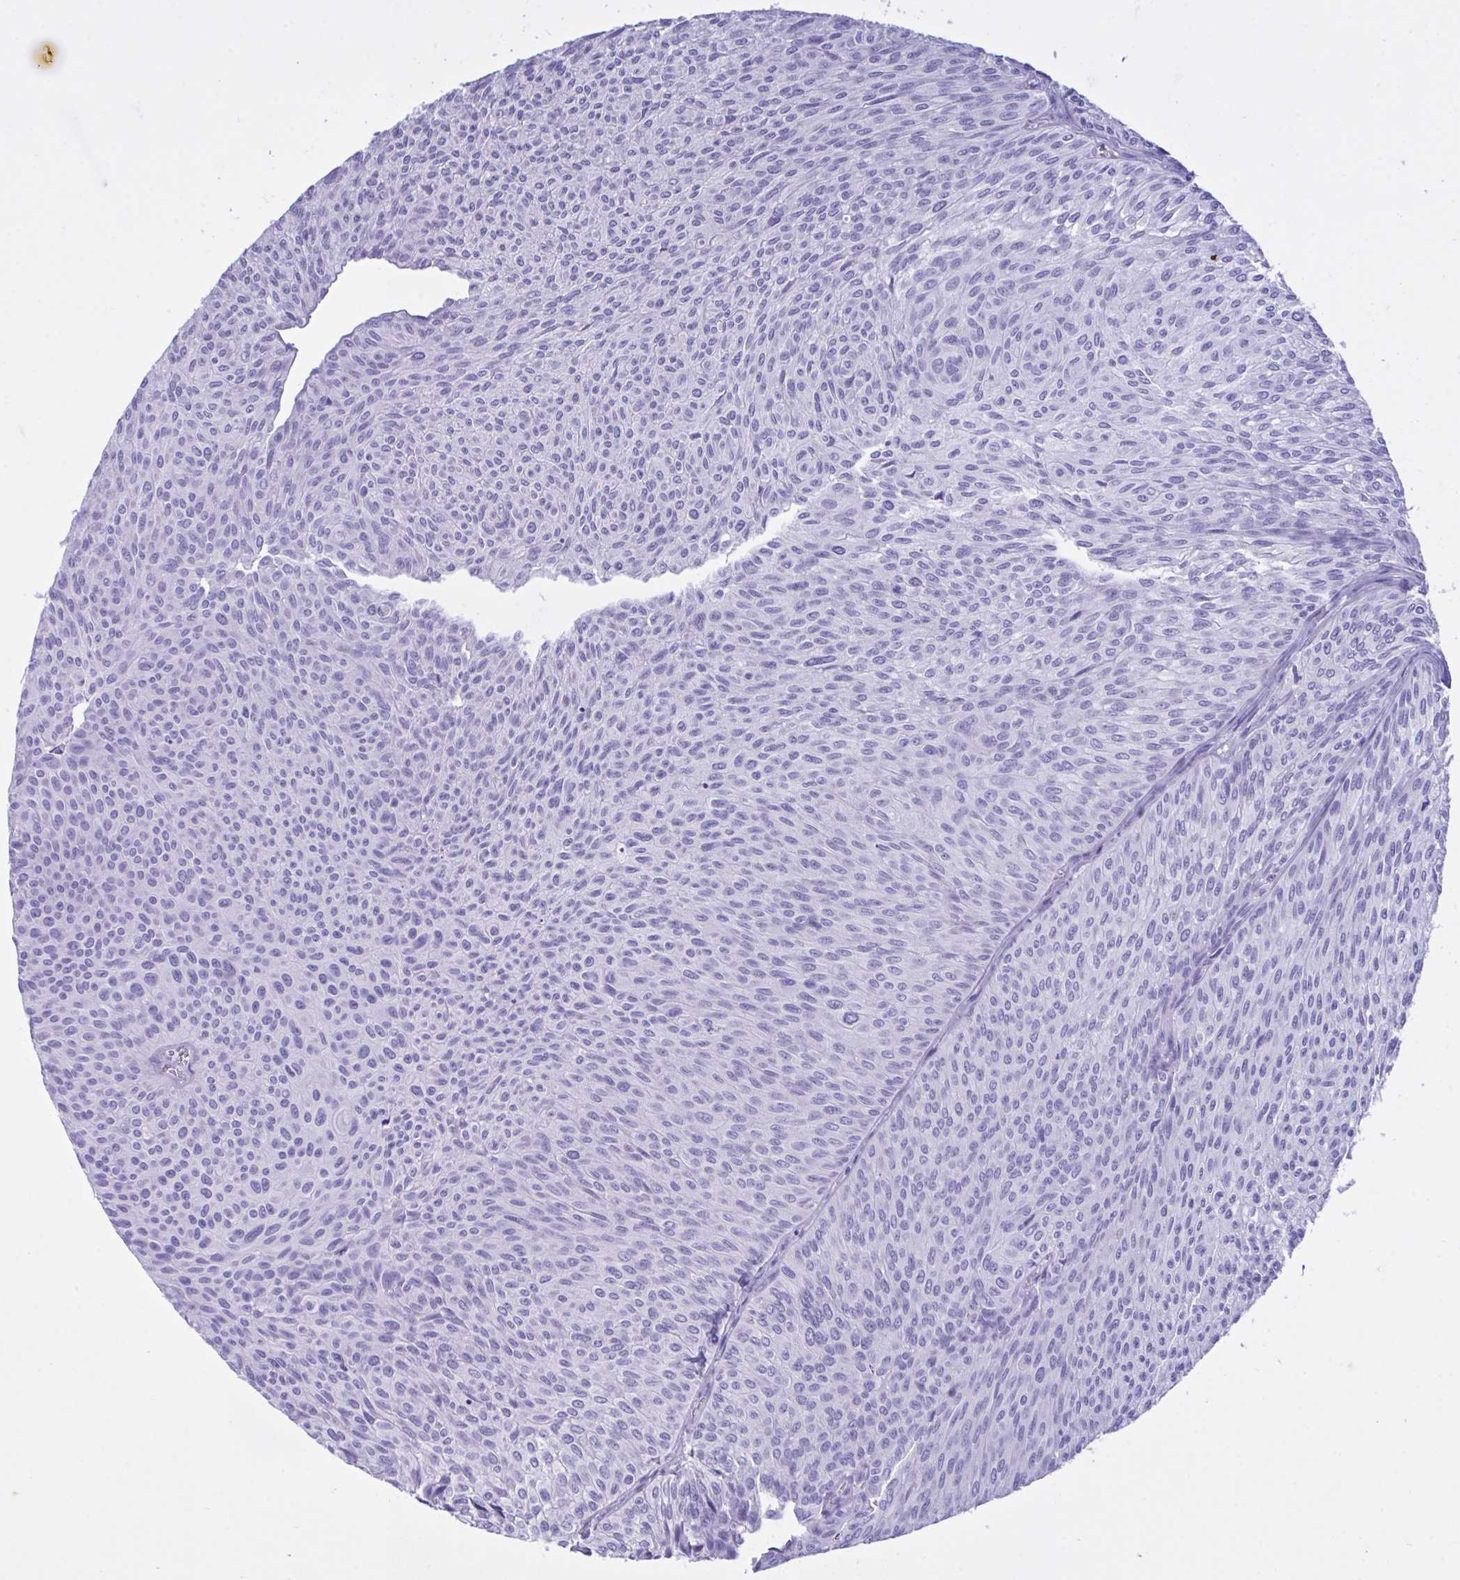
{"staining": {"intensity": "negative", "quantity": "none", "location": "none"}, "tissue": "urothelial cancer", "cell_type": "Tumor cells", "image_type": "cancer", "snomed": [{"axis": "morphology", "description": "Urothelial carcinoma, Low grade"}, {"axis": "topography", "description": "Urinary bladder"}], "caption": "IHC of human urothelial cancer reveals no staining in tumor cells.", "gene": "BEX5", "patient": {"sex": "male", "age": 91}}